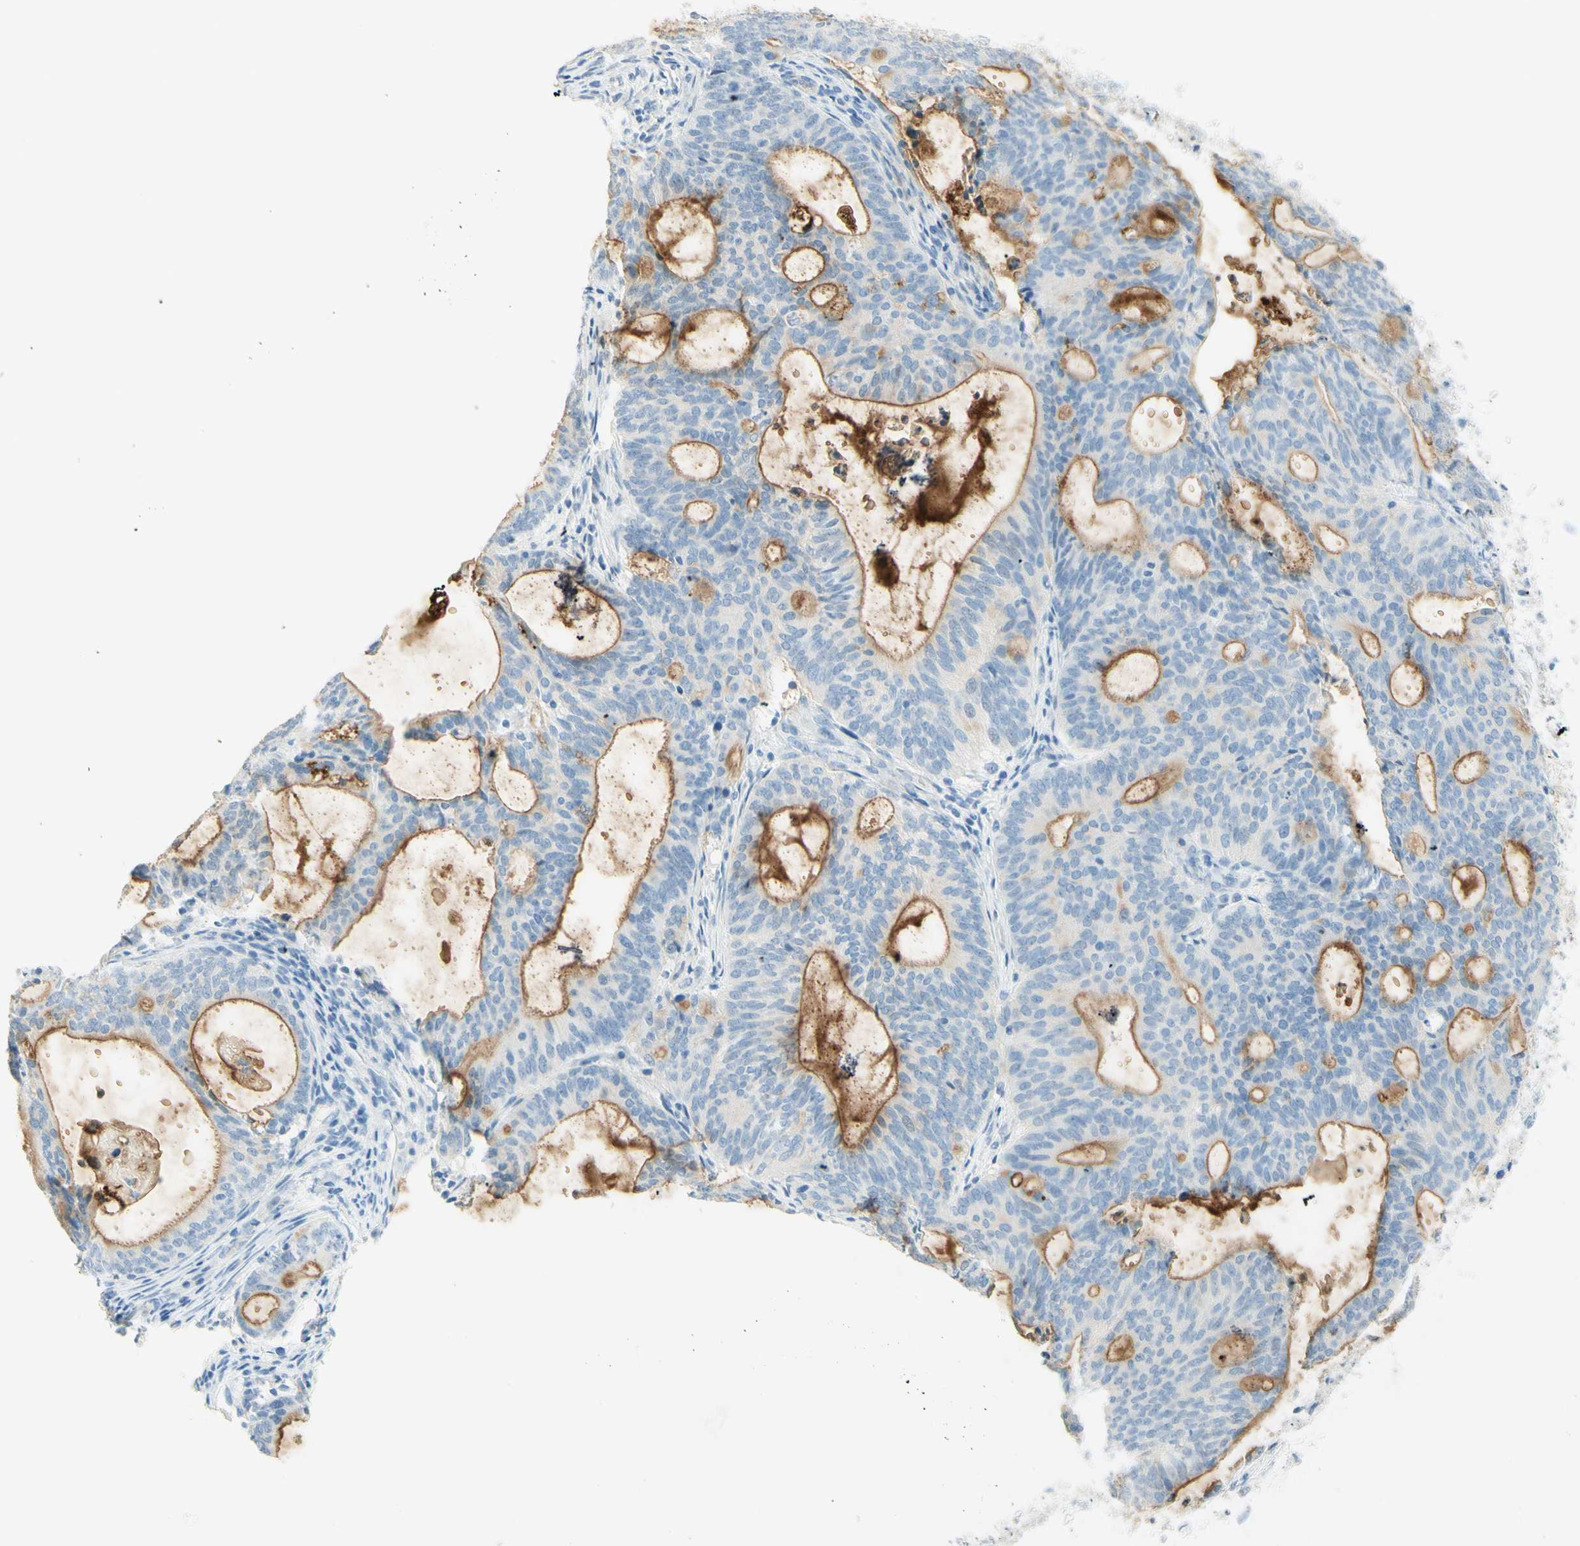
{"staining": {"intensity": "moderate", "quantity": "<25%", "location": "cytoplasmic/membranous"}, "tissue": "endometrial cancer", "cell_type": "Tumor cells", "image_type": "cancer", "snomed": [{"axis": "morphology", "description": "Adenocarcinoma, NOS"}, {"axis": "topography", "description": "Uterus"}], "caption": "An image of human endometrial cancer (adenocarcinoma) stained for a protein reveals moderate cytoplasmic/membranous brown staining in tumor cells.", "gene": "TMEM132D", "patient": {"sex": "female", "age": 83}}